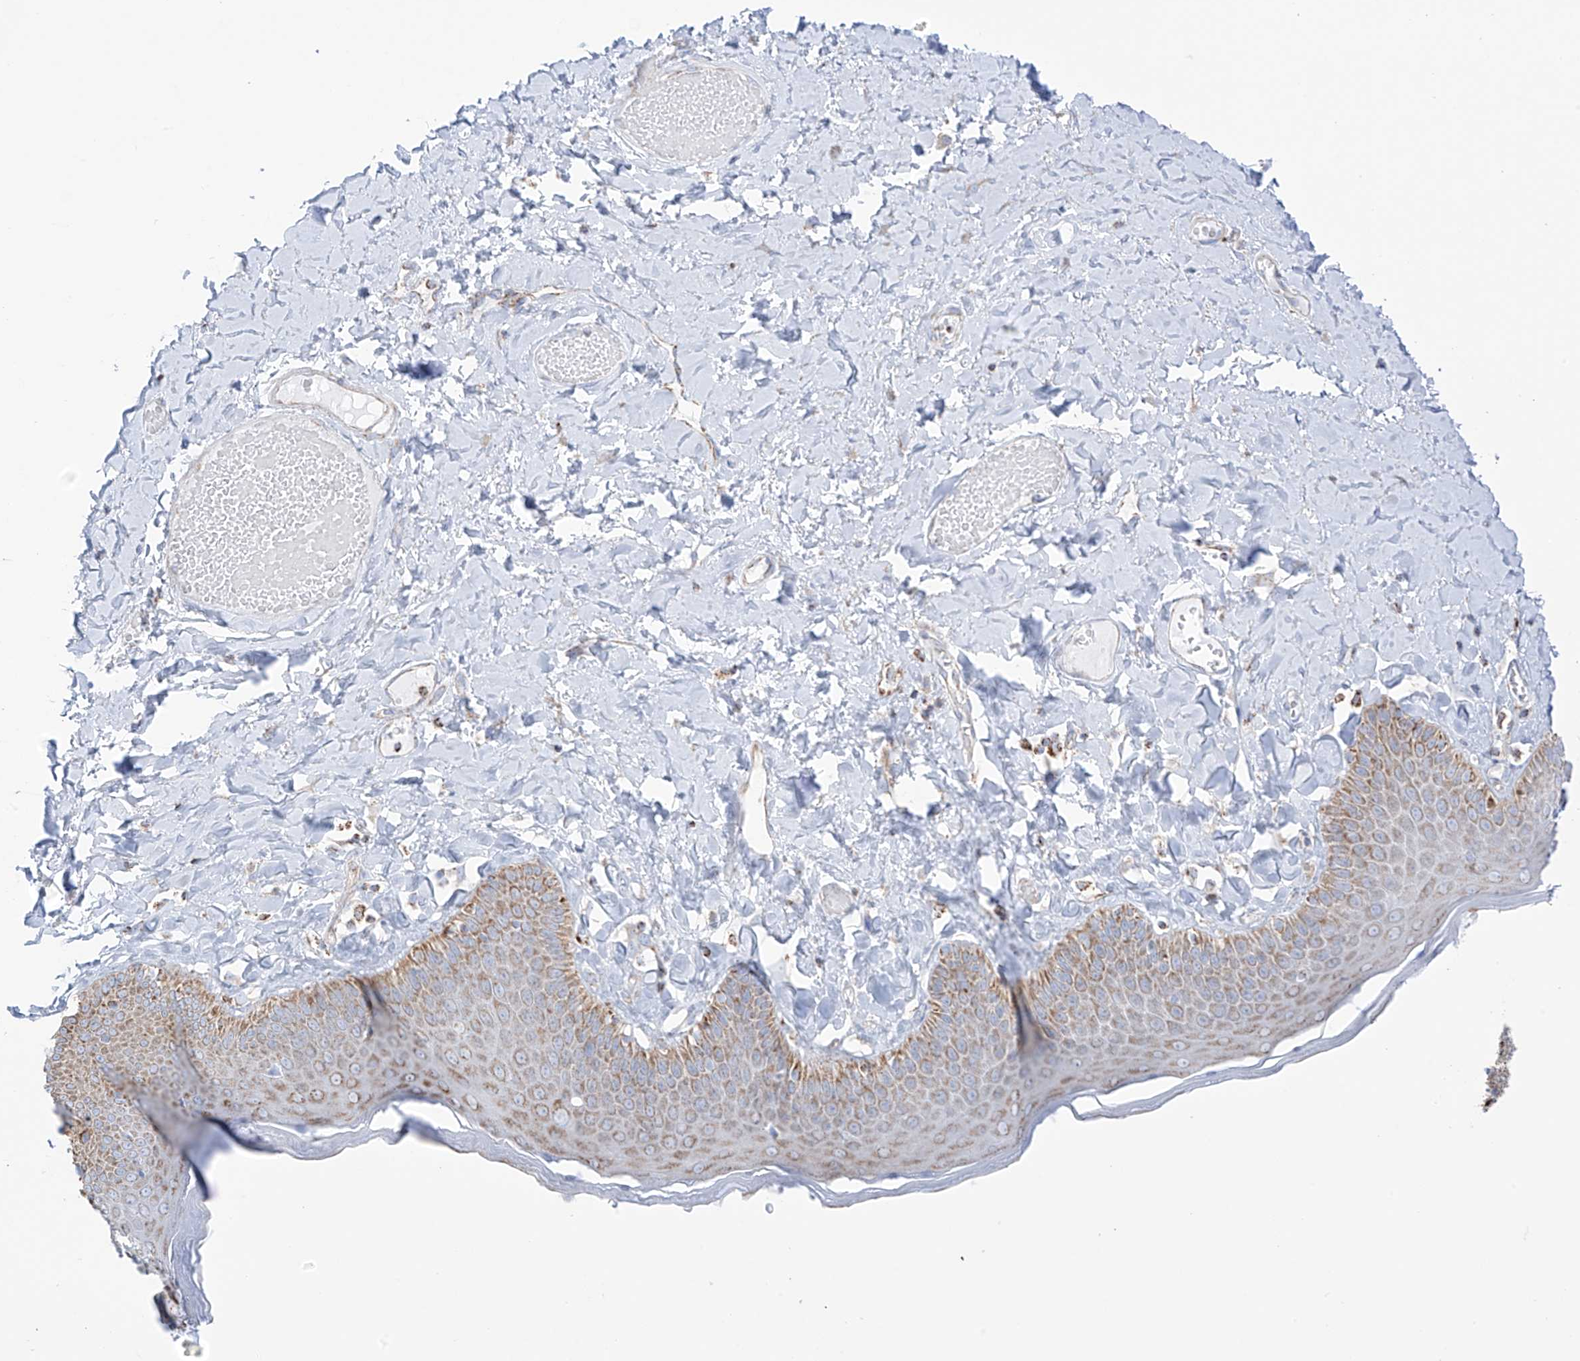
{"staining": {"intensity": "moderate", "quantity": ">75%", "location": "cytoplasmic/membranous"}, "tissue": "skin", "cell_type": "Epidermal cells", "image_type": "normal", "snomed": [{"axis": "morphology", "description": "Normal tissue, NOS"}, {"axis": "topography", "description": "Anal"}], "caption": "High-power microscopy captured an IHC image of normal skin, revealing moderate cytoplasmic/membranous positivity in approximately >75% of epidermal cells.", "gene": "XKR3", "patient": {"sex": "male", "age": 69}}